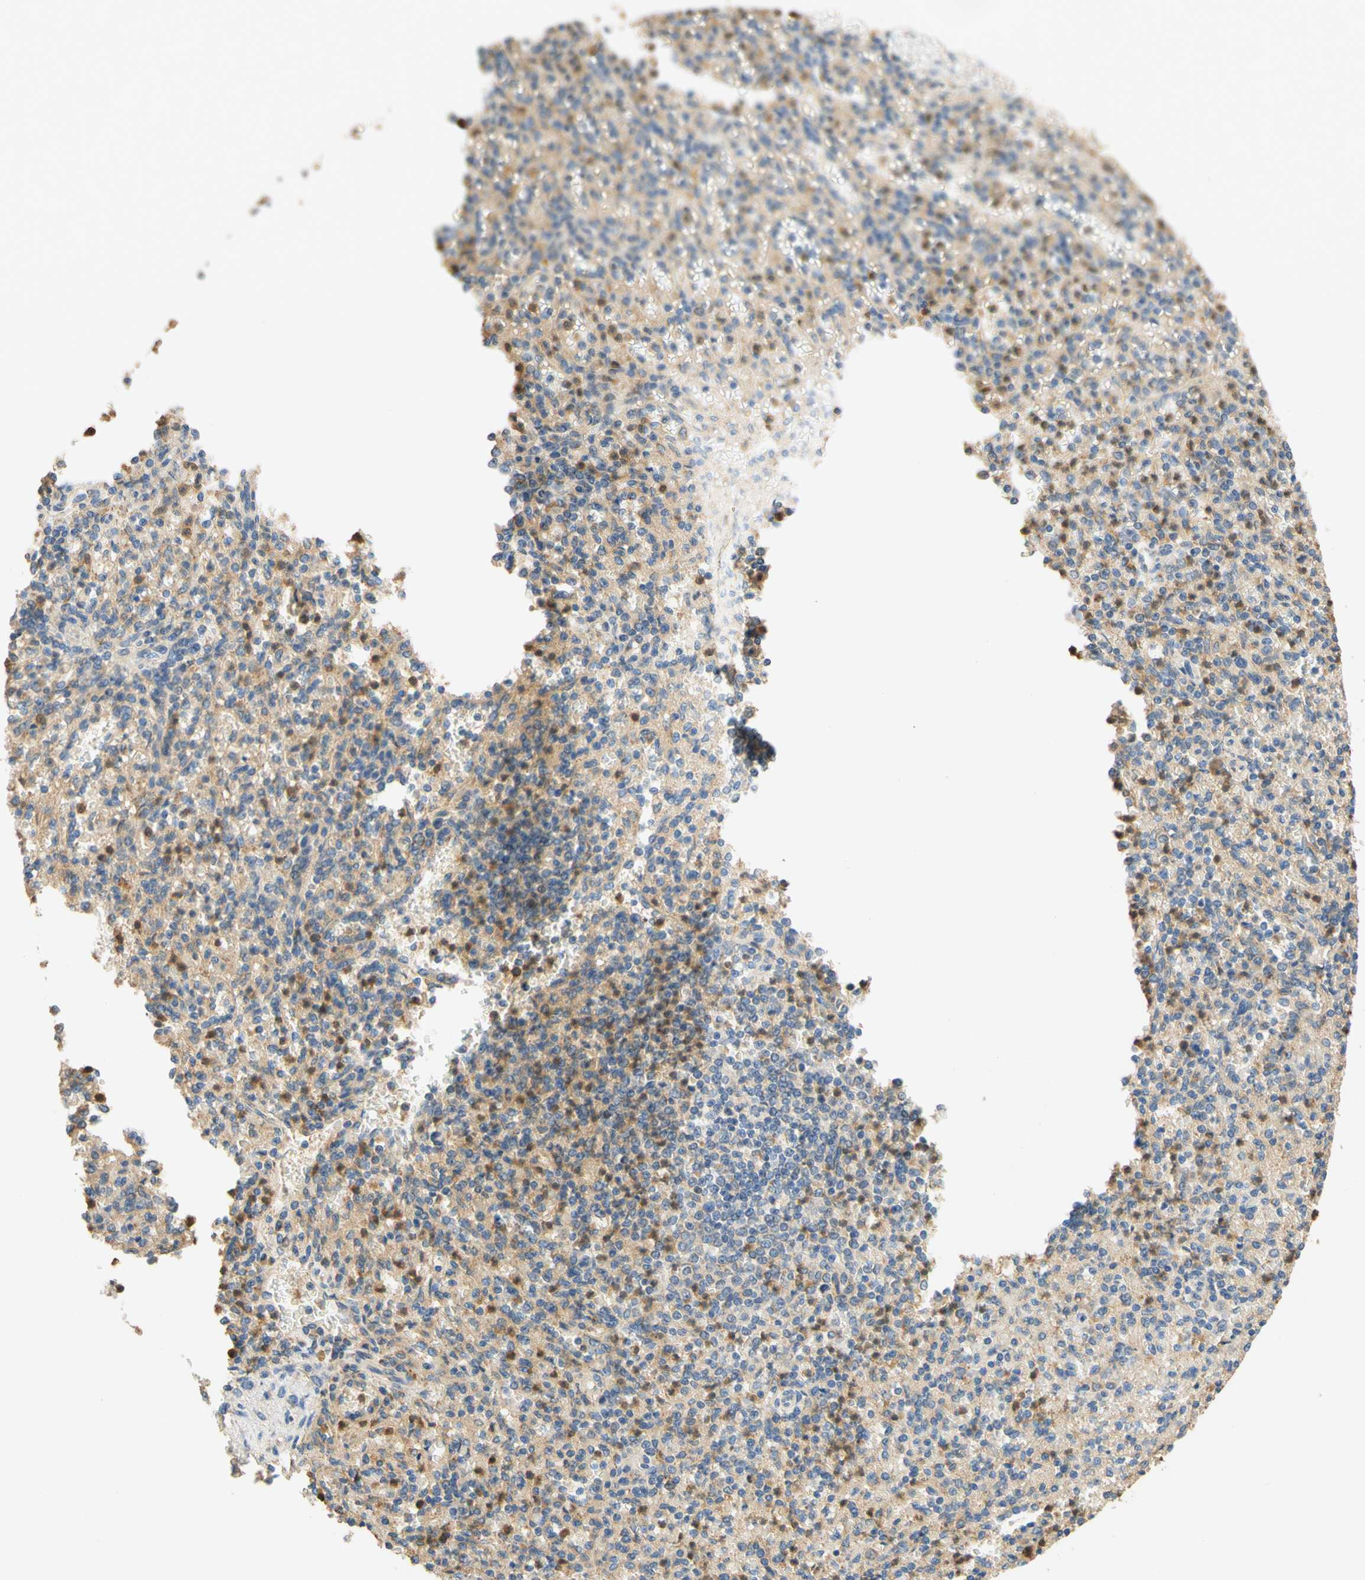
{"staining": {"intensity": "moderate", "quantity": "25%-75%", "location": "cytoplasmic/membranous,nuclear"}, "tissue": "spleen", "cell_type": "Cells in red pulp", "image_type": "normal", "snomed": [{"axis": "morphology", "description": "Normal tissue, NOS"}, {"axis": "topography", "description": "Spleen"}], "caption": "Protein staining of unremarkable spleen reveals moderate cytoplasmic/membranous,nuclear expression in about 25%-75% of cells in red pulp.", "gene": "ENTREP2", "patient": {"sex": "female", "age": 74}}